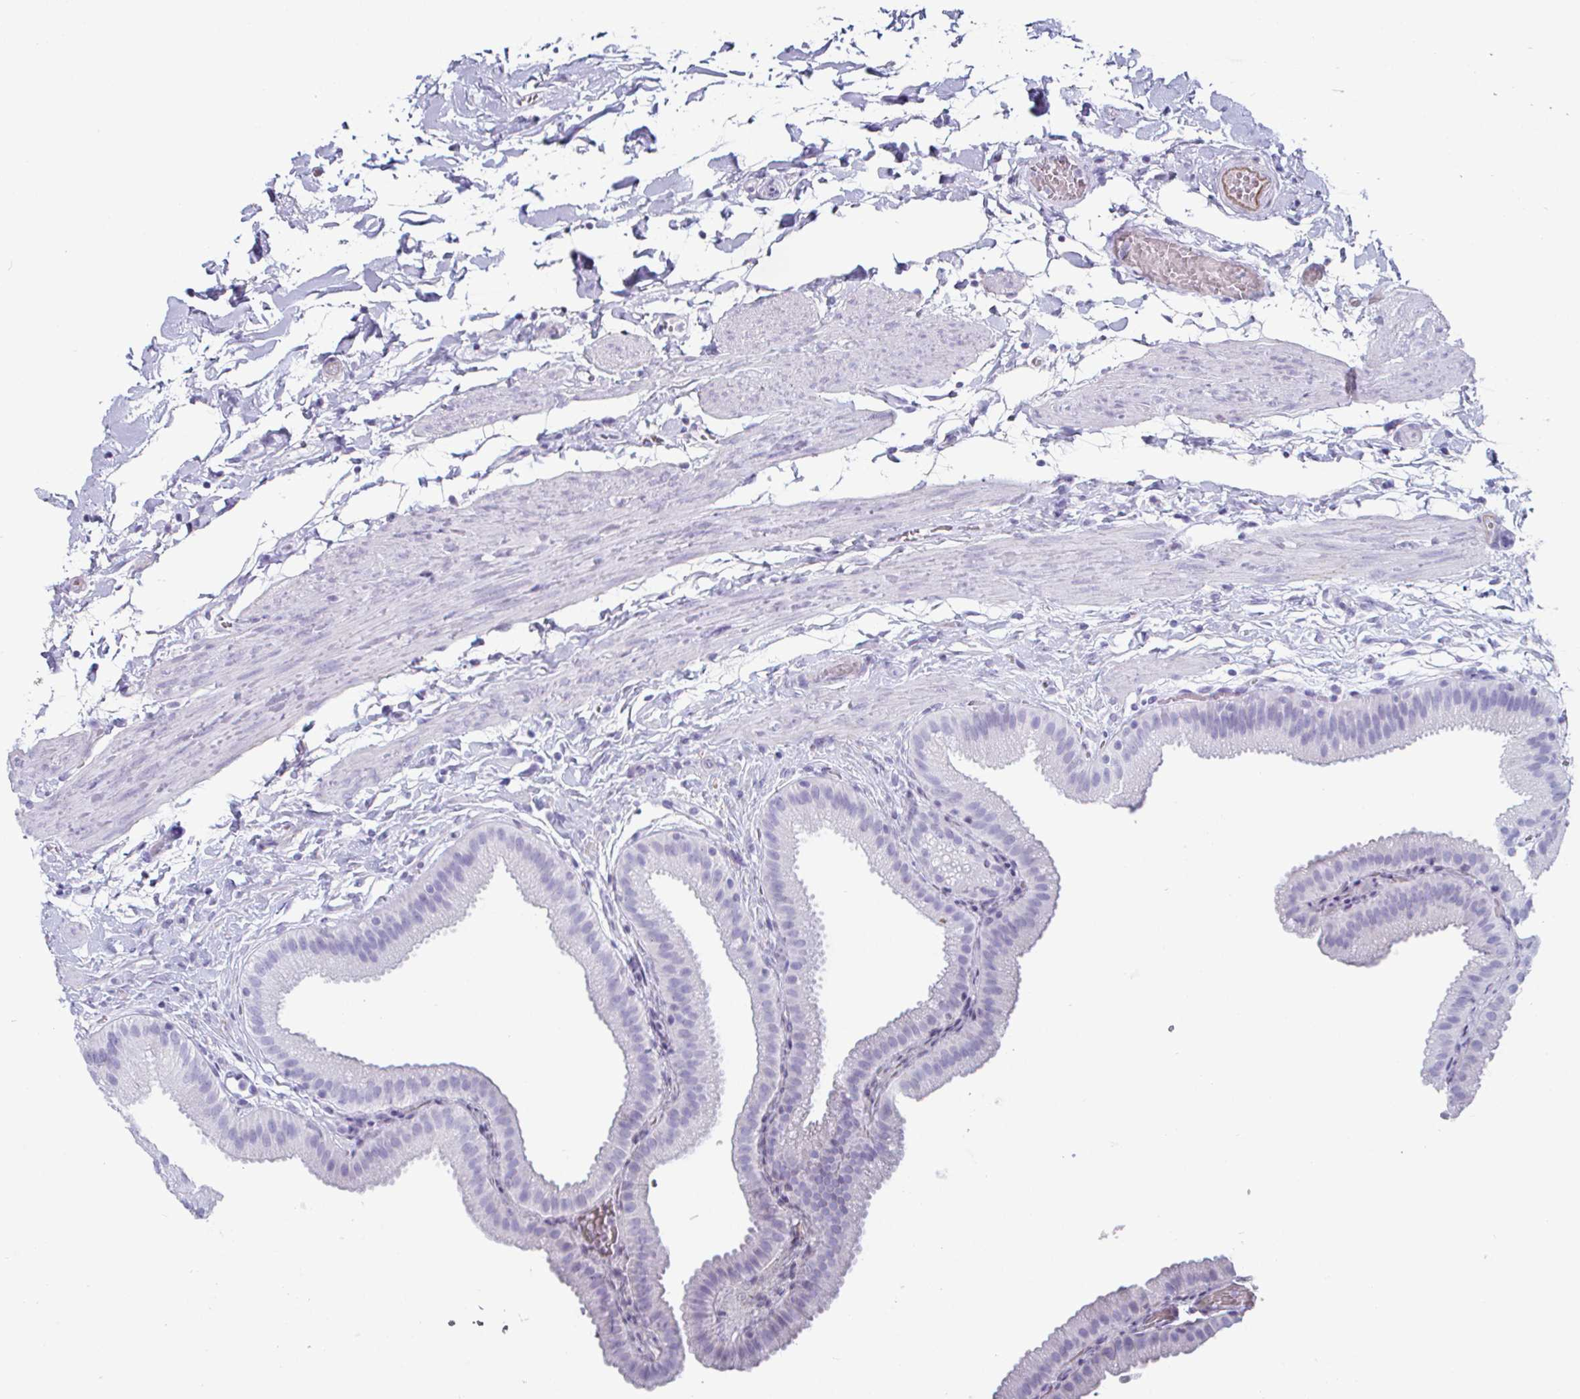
{"staining": {"intensity": "negative", "quantity": "none", "location": "none"}, "tissue": "gallbladder", "cell_type": "Glandular cells", "image_type": "normal", "snomed": [{"axis": "morphology", "description": "Normal tissue, NOS"}, {"axis": "topography", "description": "Gallbladder"}], "caption": "High power microscopy photomicrograph of an immunohistochemistry (IHC) image of unremarkable gallbladder, revealing no significant positivity in glandular cells. (DAB (3,3'-diaminobenzidine) immunohistochemistry, high magnification).", "gene": "CREG2", "patient": {"sex": "female", "age": 63}}